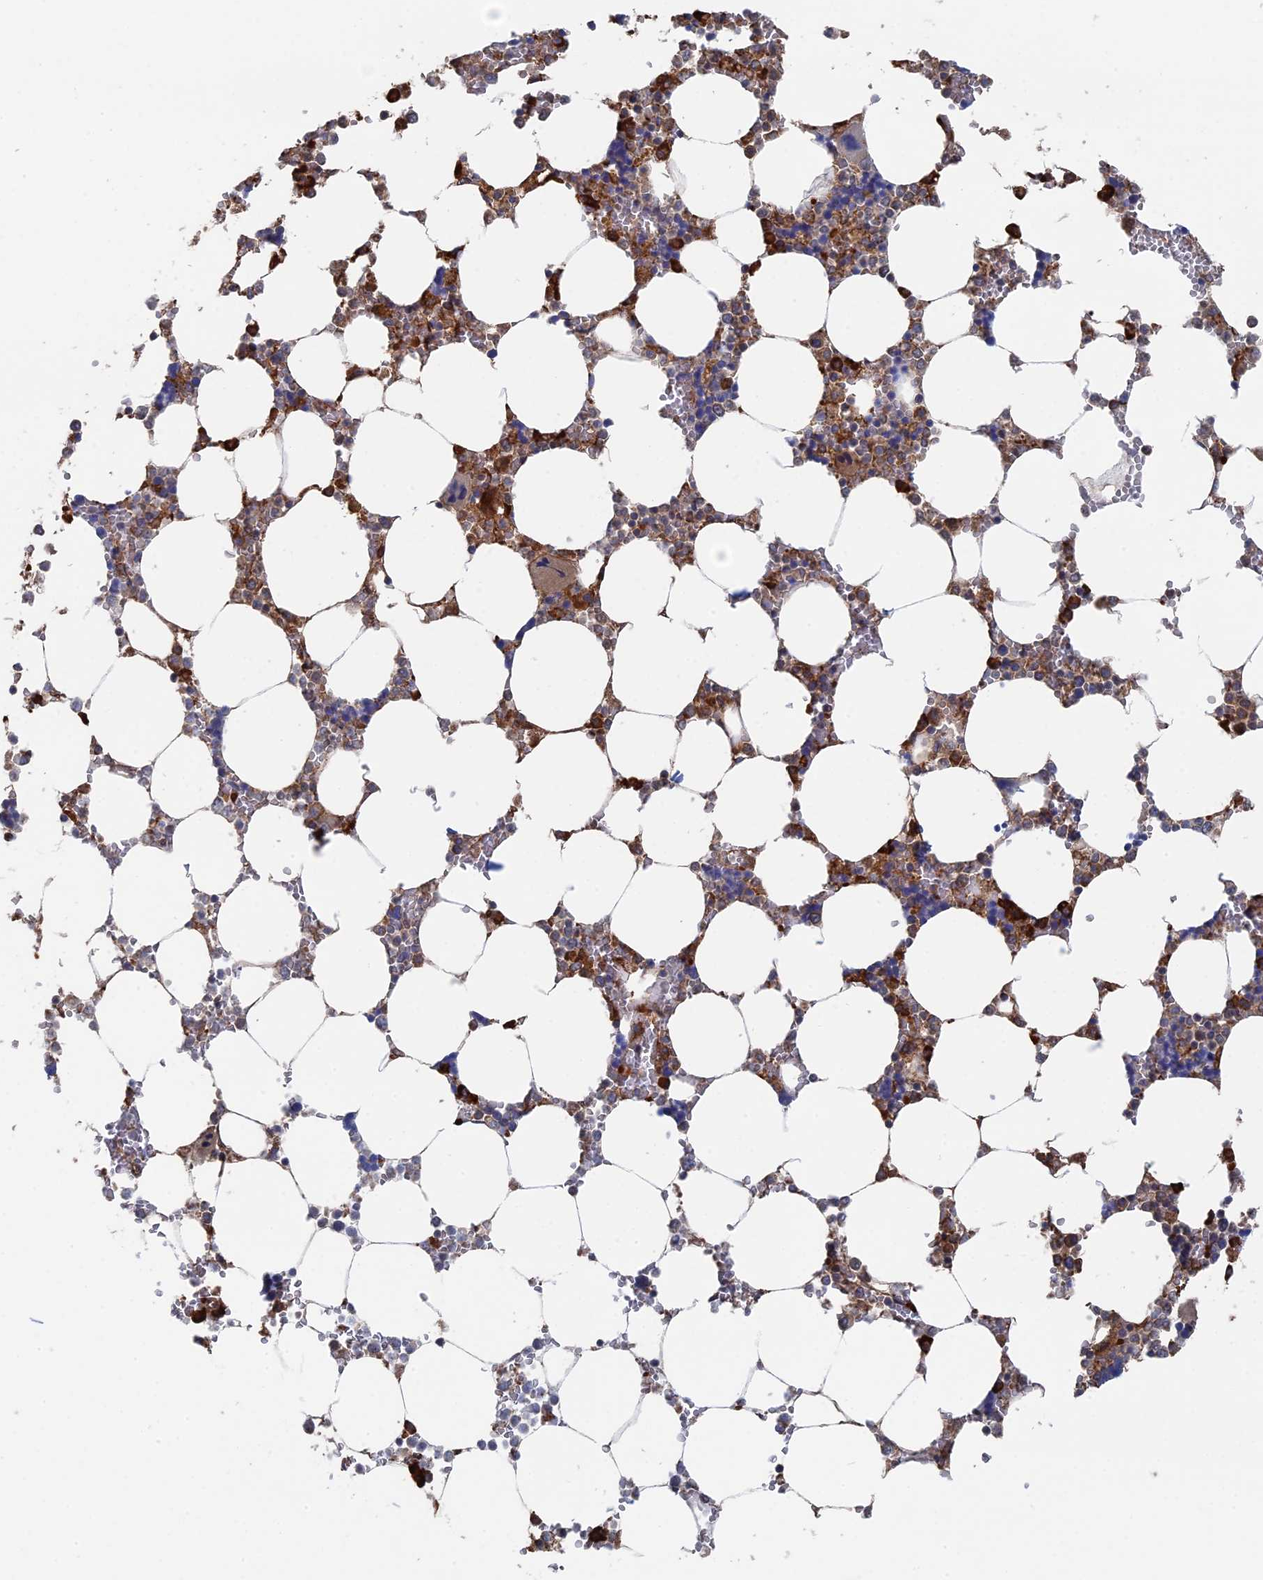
{"staining": {"intensity": "strong", "quantity": "25%-75%", "location": "cytoplasmic/membranous"}, "tissue": "bone marrow", "cell_type": "Hematopoietic cells", "image_type": "normal", "snomed": [{"axis": "morphology", "description": "Normal tissue, NOS"}, {"axis": "topography", "description": "Bone marrow"}], "caption": "Immunohistochemical staining of unremarkable human bone marrow displays high levels of strong cytoplasmic/membranous expression in approximately 25%-75% of hematopoietic cells. Nuclei are stained in blue.", "gene": "BPIFB6", "patient": {"sex": "male", "age": 64}}